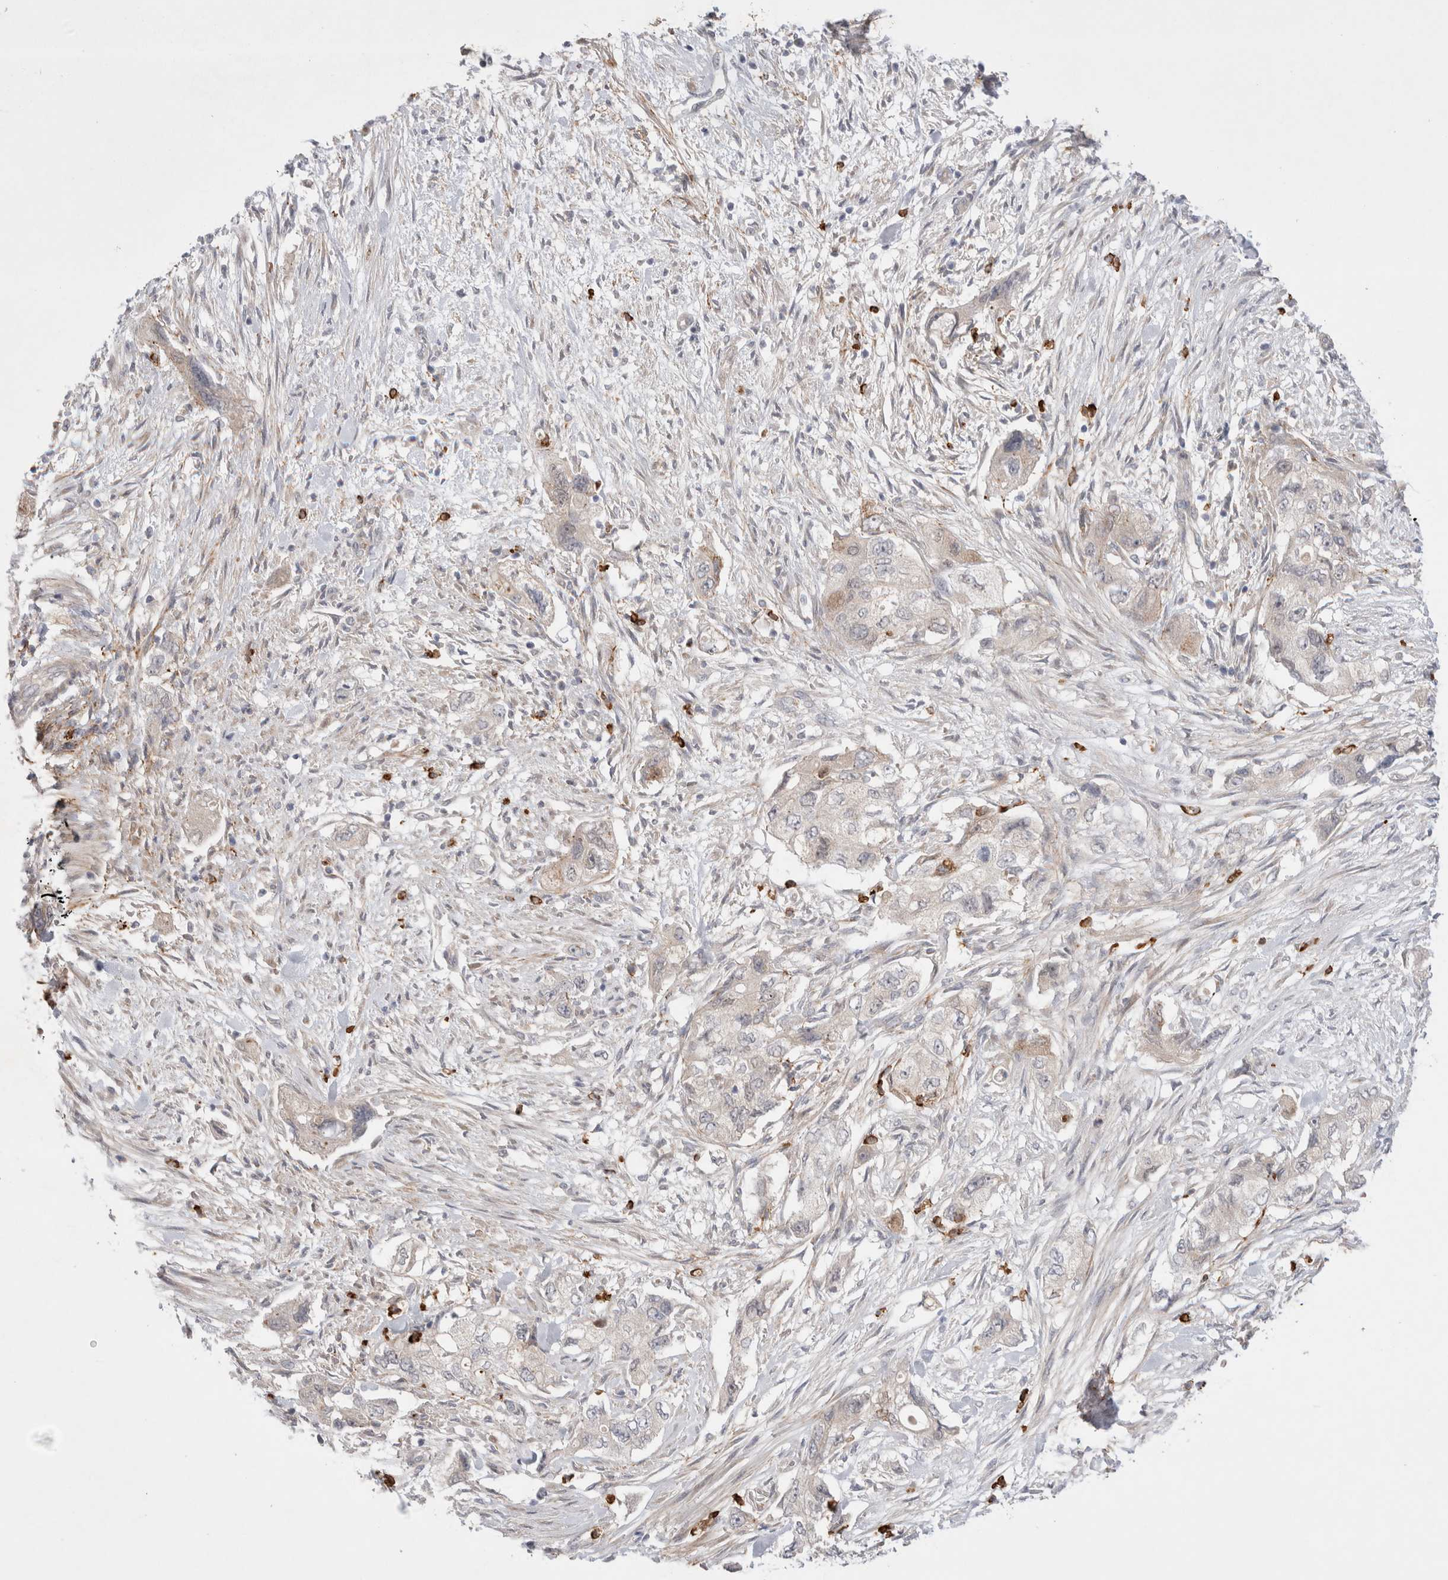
{"staining": {"intensity": "weak", "quantity": "<25%", "location": "cytoplasmic/membranous"}, "tissue": "pancreatic cancer", "cell_type": "Tumor cells", "image_type": "cancer", "snomed": [{"axis": "morphology", "description": "Adenocarcinoma, NOS"}, {"axis": "topography", "description": "Pancreas"}], "caption": "The micrograph reveals no significant positivity in tumor cells of pancreatic adenocarcinoma.", "gene": "GSDMB", "patient": {"sex": "female", "age": 73}}